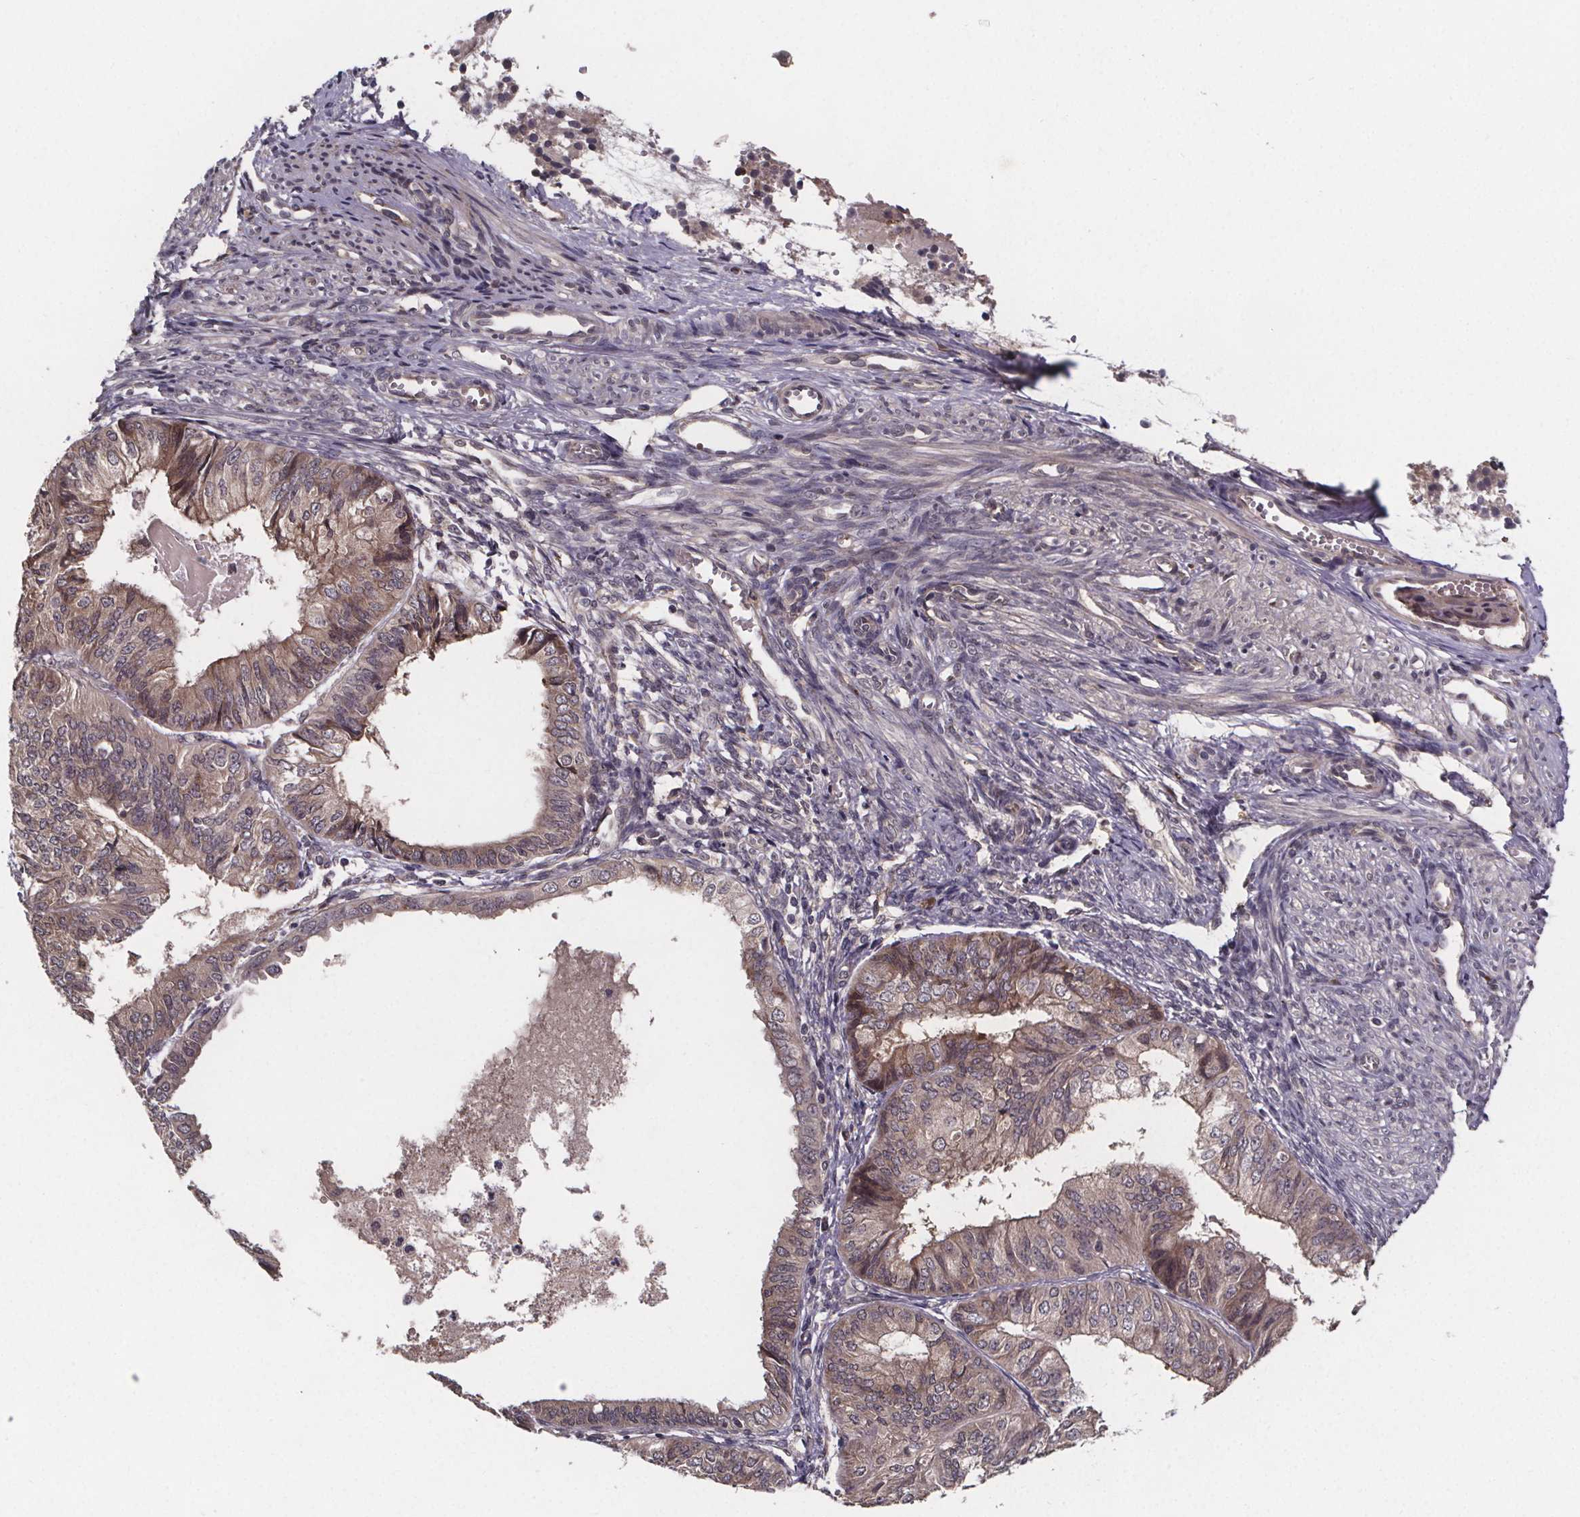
{"staining": {"intensity": "moderate", "quantity": ">75%", "location": "cytoplasmic/membranous"}, "tissue": "endometrial cancer", "cell_type": "Tumor cells", "image_type": "cancer", "snomed": [{"axis": "morphology", "description": "Adenocarcinoma, NOS"}, {"axis": "topography", "description": "Endometrium"}], "caption": "Protein staining shows moderate cytoplasmic/membranous staining in approximately >75% of tumor cells in endometrial adenocarcinoma.", "gene": "SAT1", "patient": {"sex": "female", "age": 58}}